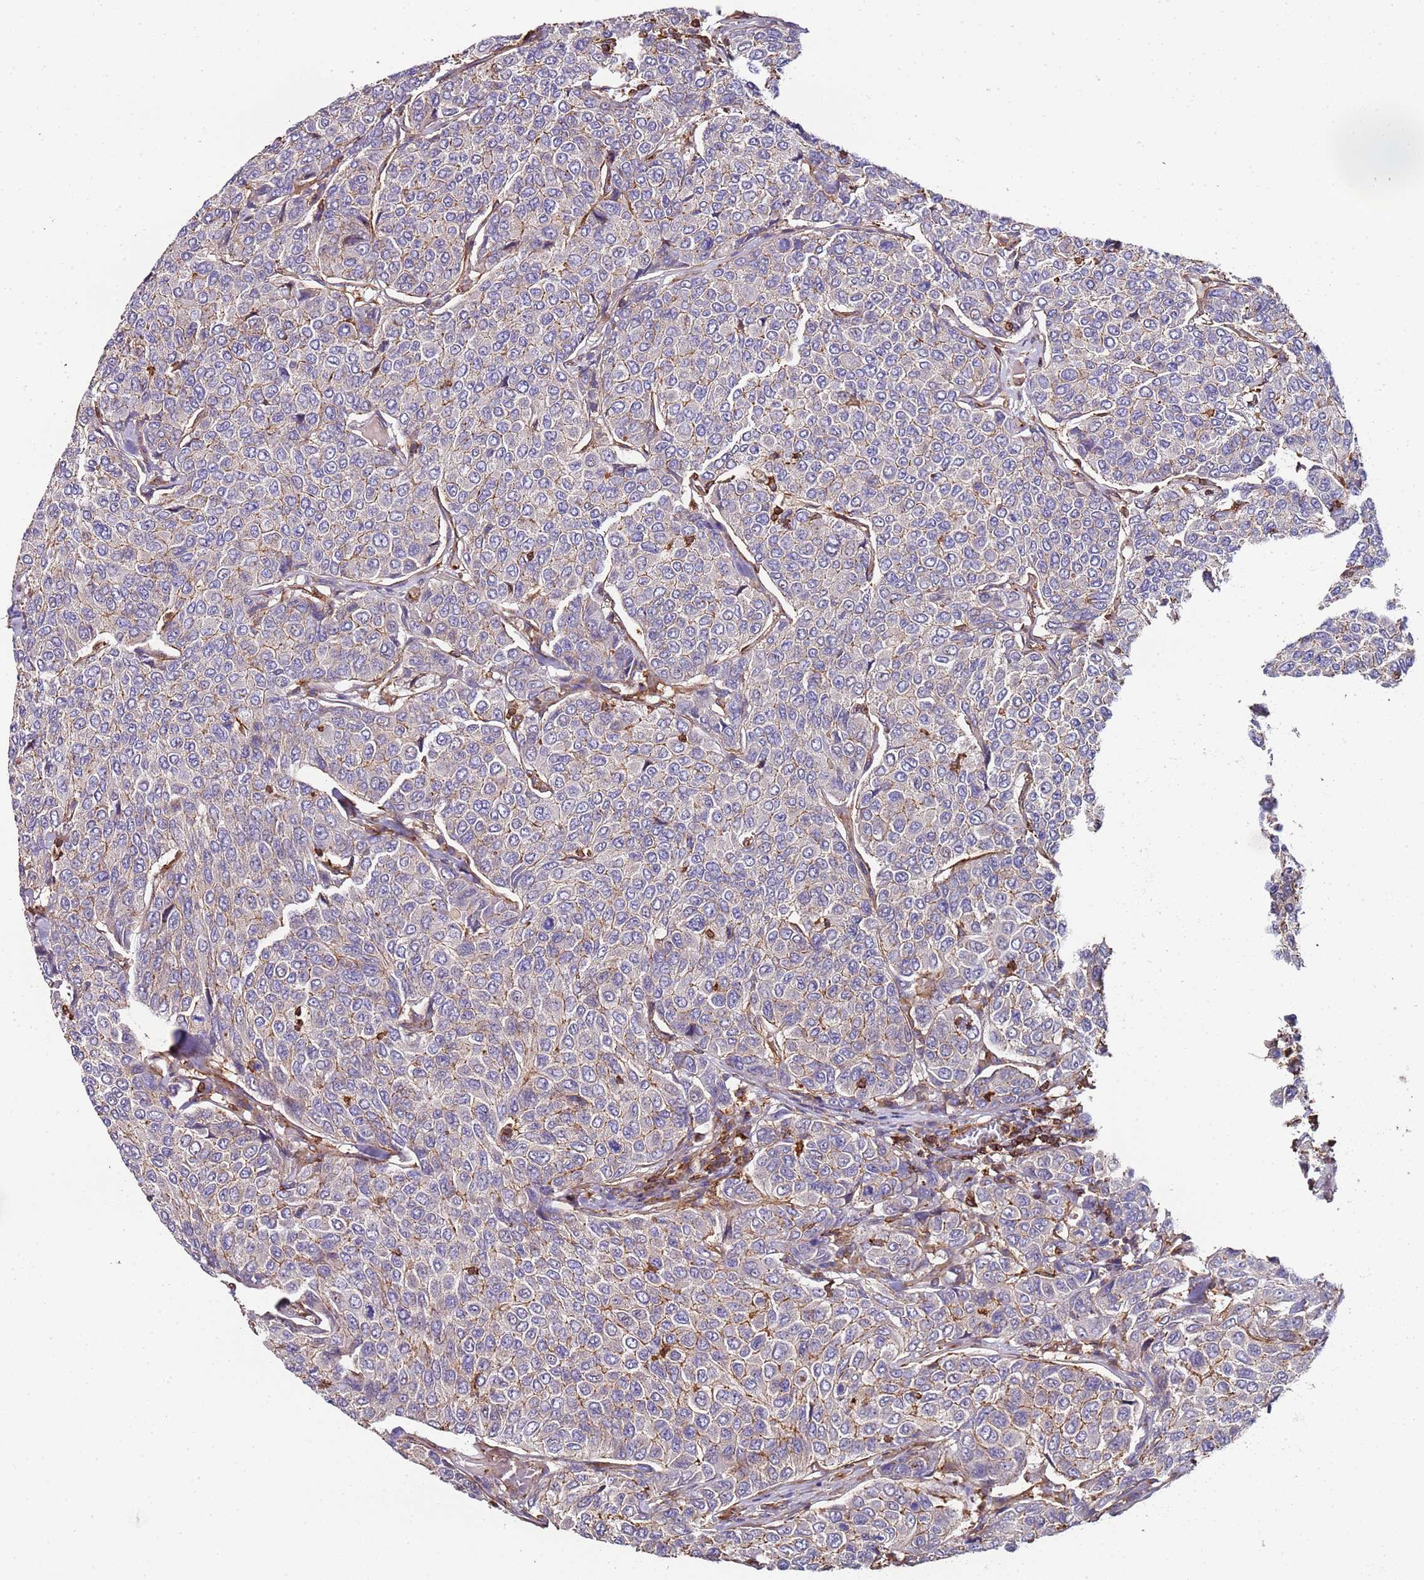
{"staining": {"intensity": "negative", "quantity": "none", "location": "none"}, "tissue": "breast cancer", "cell_type": "Tumor cells", "image_type": "cancer", "snomed": [{"axis": "morphology", "description": "Duct carcinoma"}, {"axis": "topography", "description": "Breast"}], "caption": "Human breast cancer (invasive ductal carcinoma) stained for a protein using immunohistochemistry demonstrates no positivity in tumor cells.", "gene": "CYP2U1", "patient": {"sex": "female", "age": 55}}